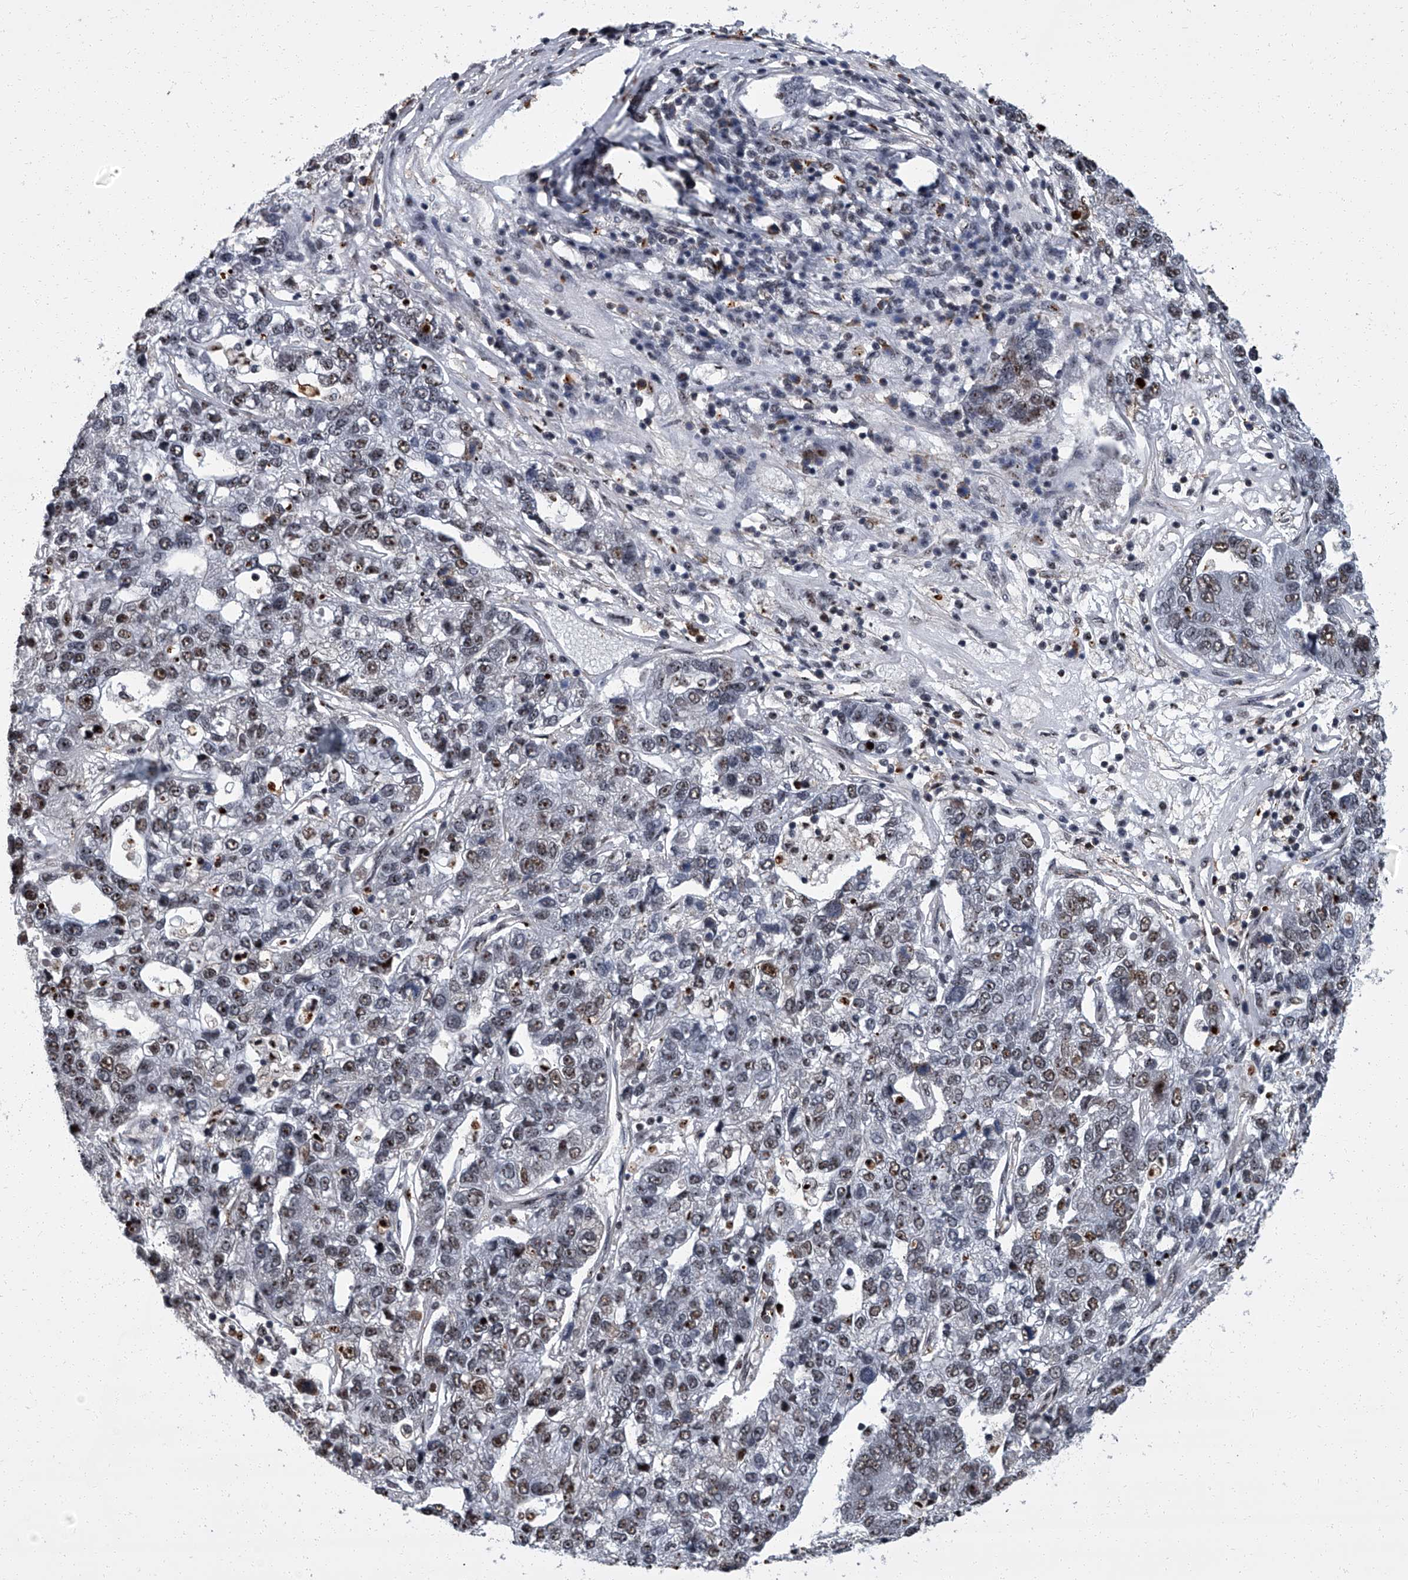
{"staining": {"intensity": "moderate", "quantity": "25%-75%", "location": "nuclear"}, "tissue": "pancreatic cancer", "cell_type": "Tumor cells", "image_type": "cancer", "snomed": [{"axis": "morphology", "description": "Adenocarcinoma, NOS"}, {"axis": "topography", "description": "Pancreas"}], "caption": "This is a photomicrograph of immunohistochemistry (IHC) staining of pancreatic cancer (adenocarcinoma), which shows moderate positivity in the nuclear of tumor cells.", "gene": "ZNF518B", "patient": {"sex": "female", "age": 61}}